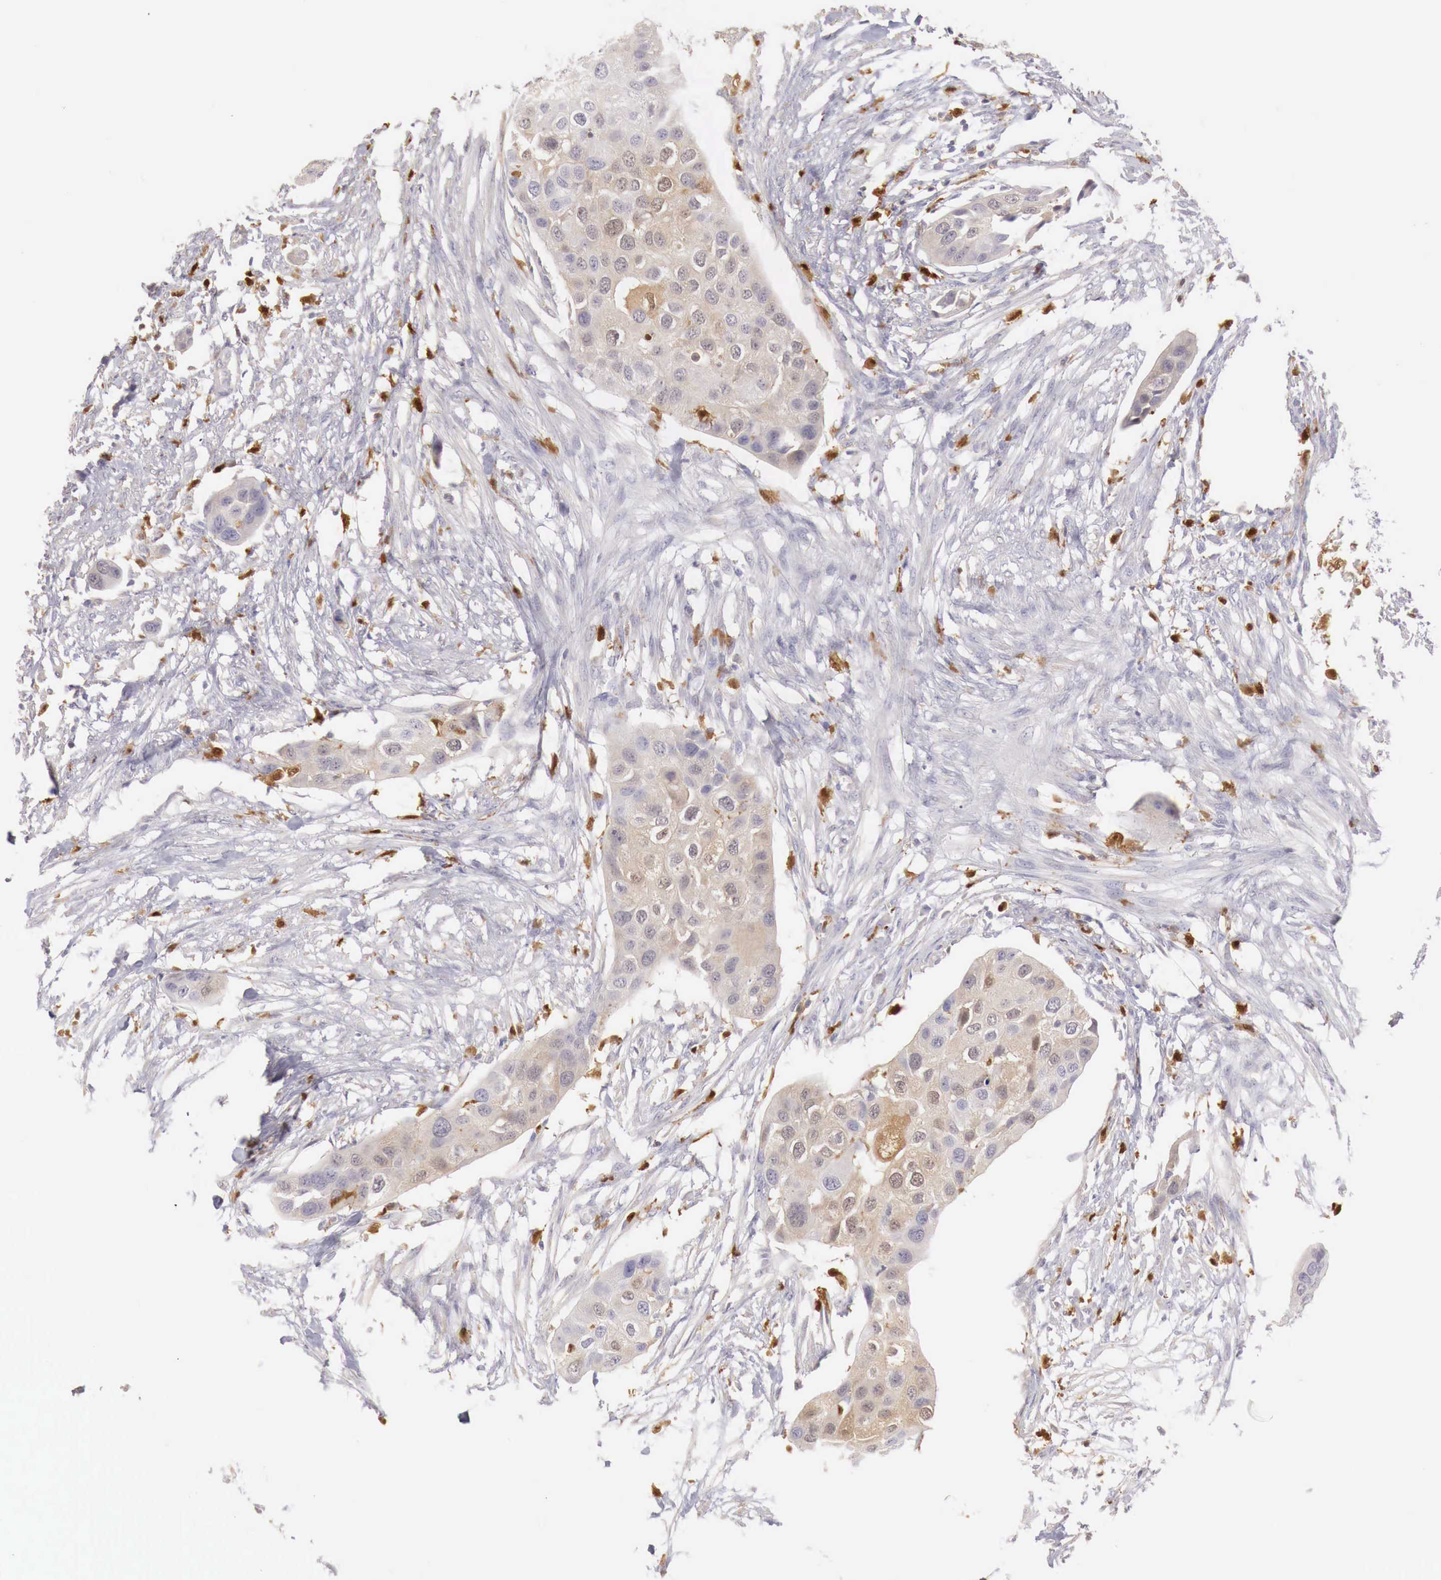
{"staining": {"intensity": "weak", "quantity": "25%-75%", "location": "cytoplasmic/membranous"}, "tissue": "urothelial cancer", "cell_type": "Tumor cells", "image_type": "cancer", "snomed": [{"axis": "morphology", "description": "Urothelial carcinoma, High grade"}, {"axis": "topography", "description": "Urinary bladder"}], "caption": "Weak cytoplasmic/membranous protein expression is appreciated in about 25%-75% of tumor cells in urothelial cancer.", "gene": "RENBP", "patient": {"sex": "male", "age": 55}}